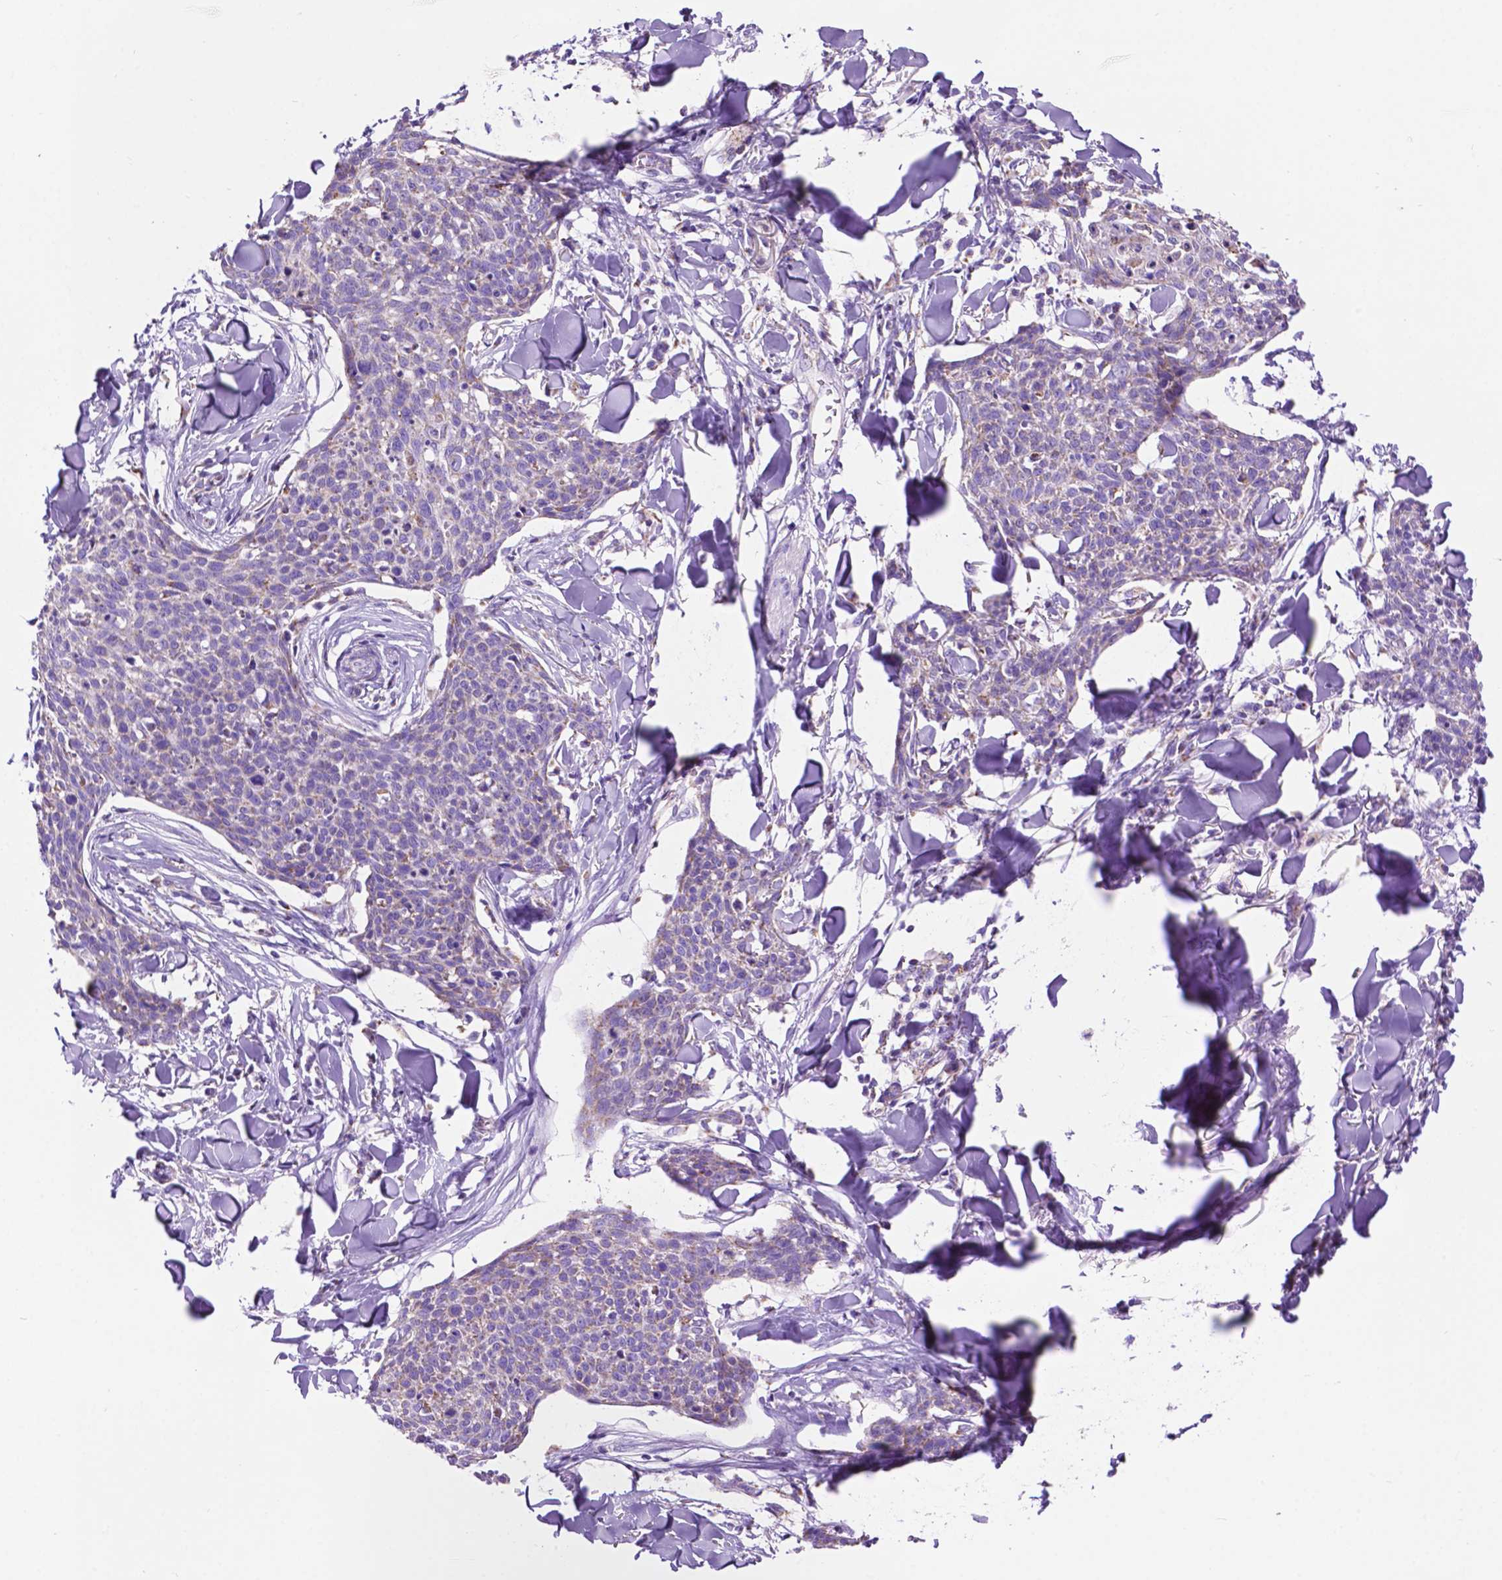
{"staining": {"intensity": "negative", "quantity": "none", "location": "none"}, "tissue": "skin cancer", "cell_type": "Tumor cells", "image_type": "cancer", "snomed": [{"axis": "morphology", "description": "Squamous cell carcinoma, NOS"}, {"axis": "topography", "description": "Skin"}, {"axis": "topography", "description": "Vulva"}], "caption": "High power microscopy photomicrograph of an immunohistochemistry micrograph of skin cancer, revealing no significant expression in tumor cells.", "gene": "GDPD5", "patient": {"sex": "female", "age": 75}}